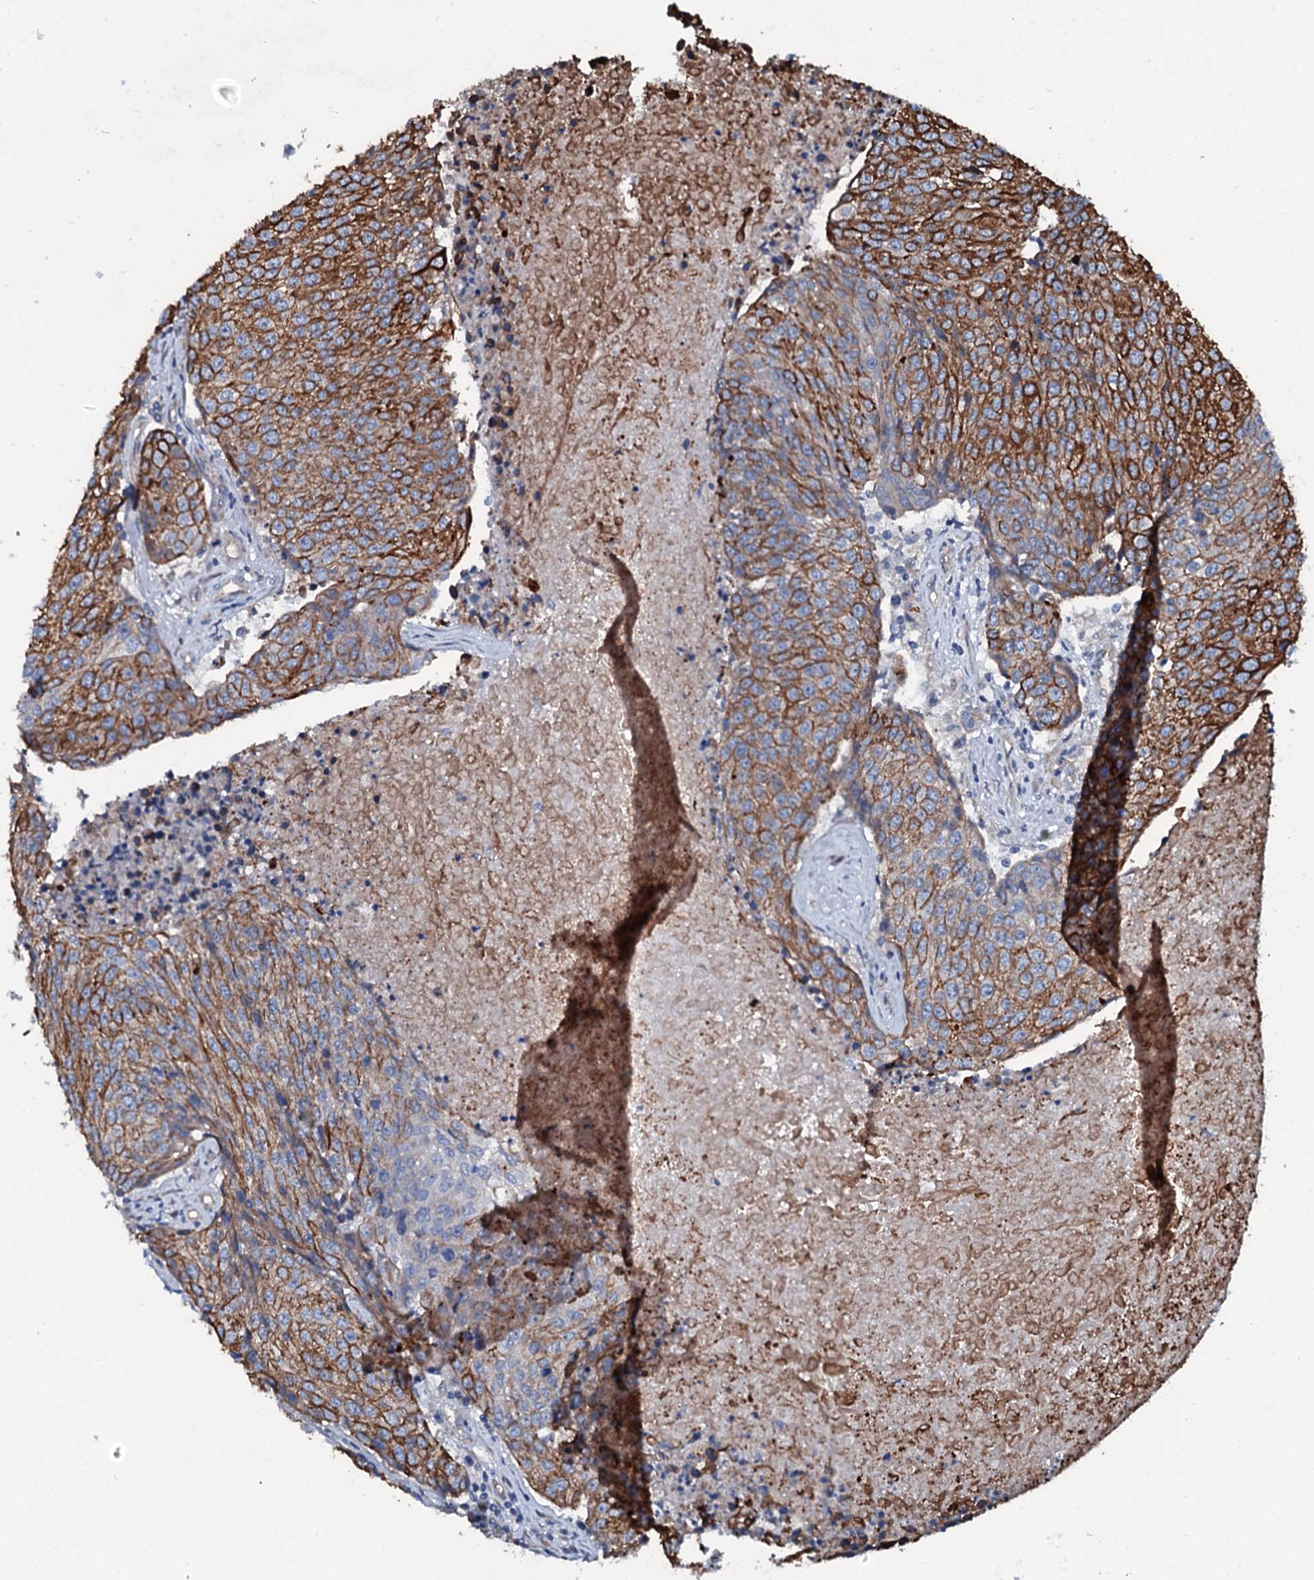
{"staining": {"intensity": "strong", "quantity": "25%-75%", "location": "cytoplasmic/membranous"}, "tissue": "urothelial cancer", "cell_type": "Tumor cells", "image_type": "cancer", "snomed": [{"axis": "morphology", "description": "Urothelial carcinoma, High grade"}, {"axis": "topography", "description": "Urinary bladder"}], "caption": "Immunohistochemical staining of urothelial cancer displays strong cytoplasmic/membranous protein staining in approximately 25%-75% of tumor cells.", "gene": "DMAC2", "patient": {"sex": "female", "age": 85}}